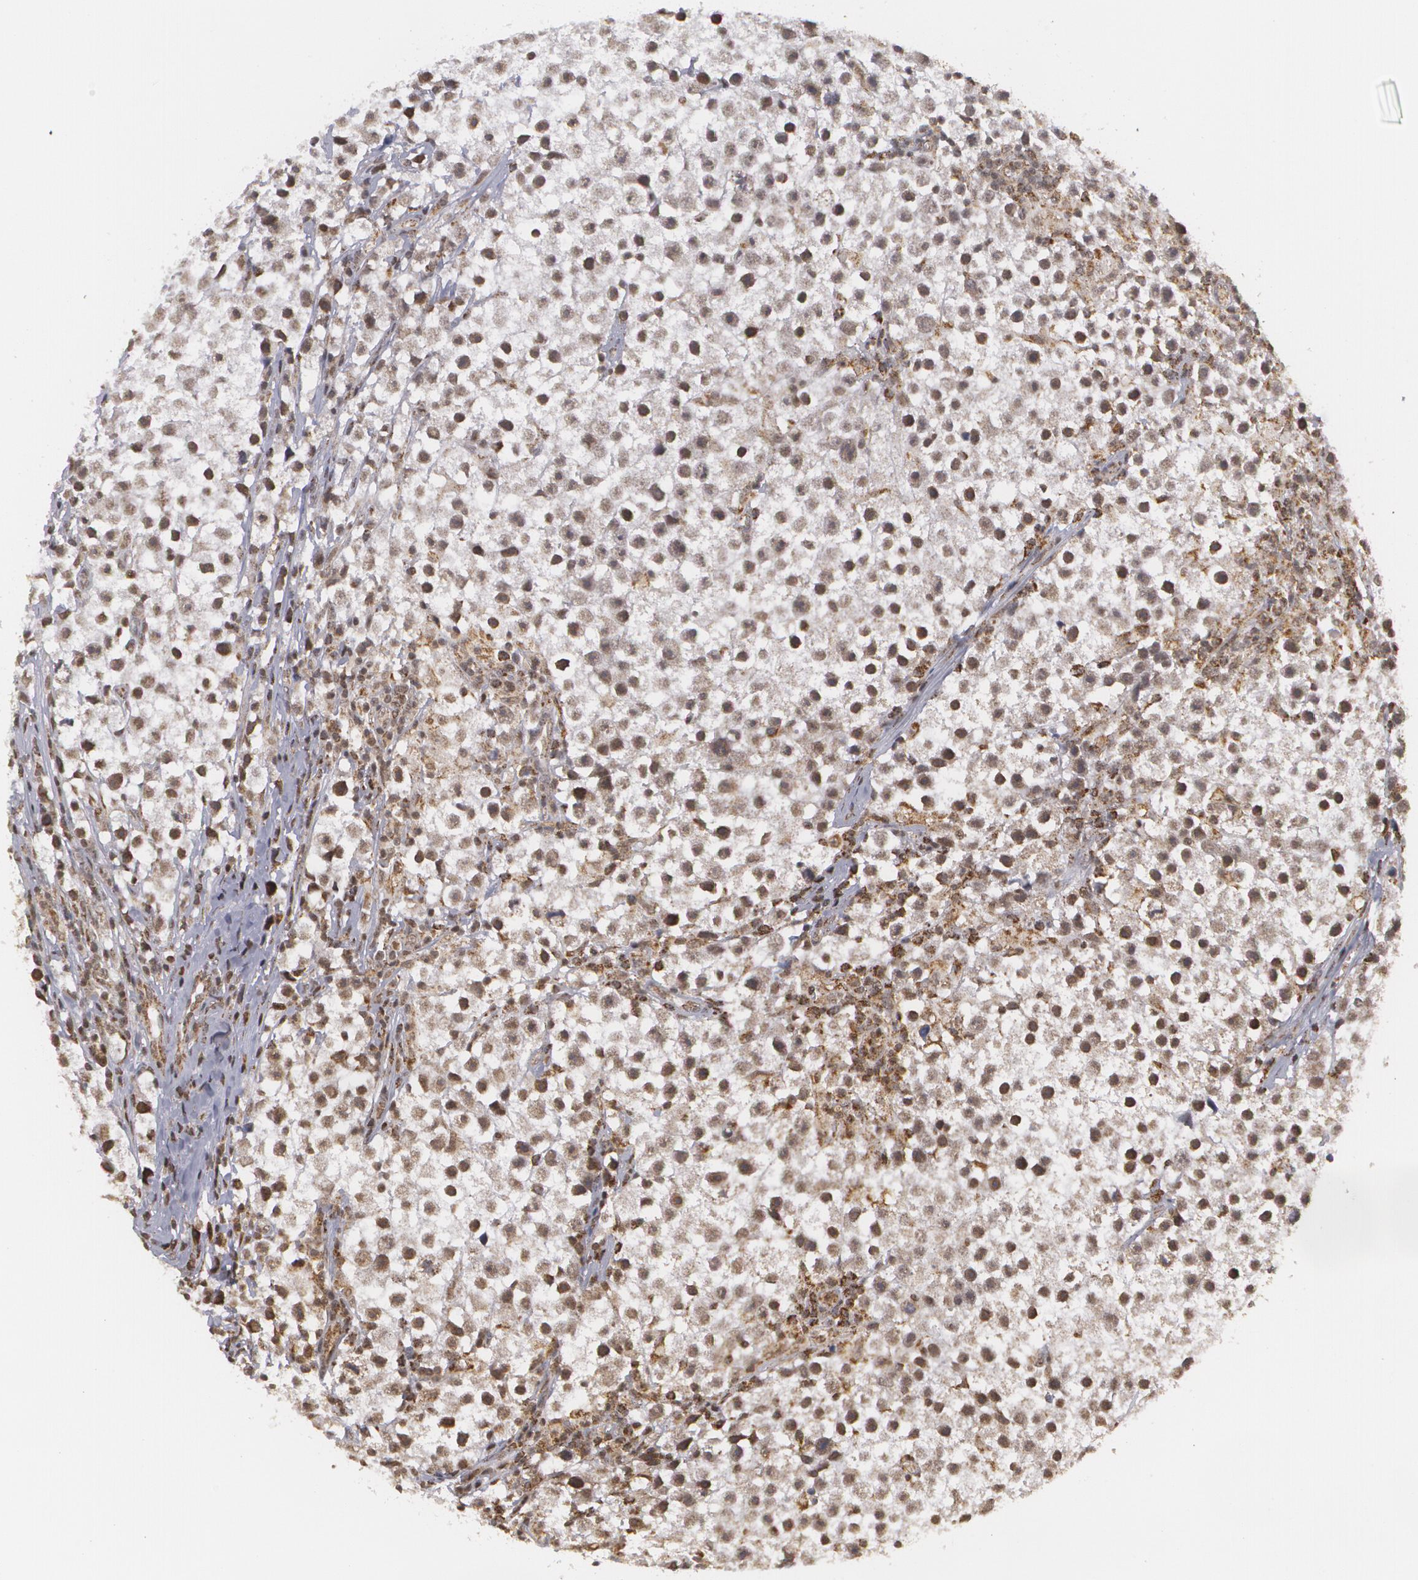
{"staining": {"intensity": "weak", "quantity": ">75%", "location": "nuclear"}, "tissue": "testis cancer", "cell_type": "Tumor cells", "image_type": "cancer", "snomed": [{"axis": "morphology", "description": "Seminoma, NOS"}, {"axis": "topography", "description": "Testis"}], "caption": "Protein staining by immunohistochemistry (IHC) shows weak nuclear positivity in about >75% of tumor cells in testis cancer (seminoma). (Stains: DAB (3,3'-diaminobenzidine) in brown, nuclei in blue, Microscopy: brightfield microscopy at high magnification).", "gene": "MXD1", "patient": {"sex": "male", "age": 35}}